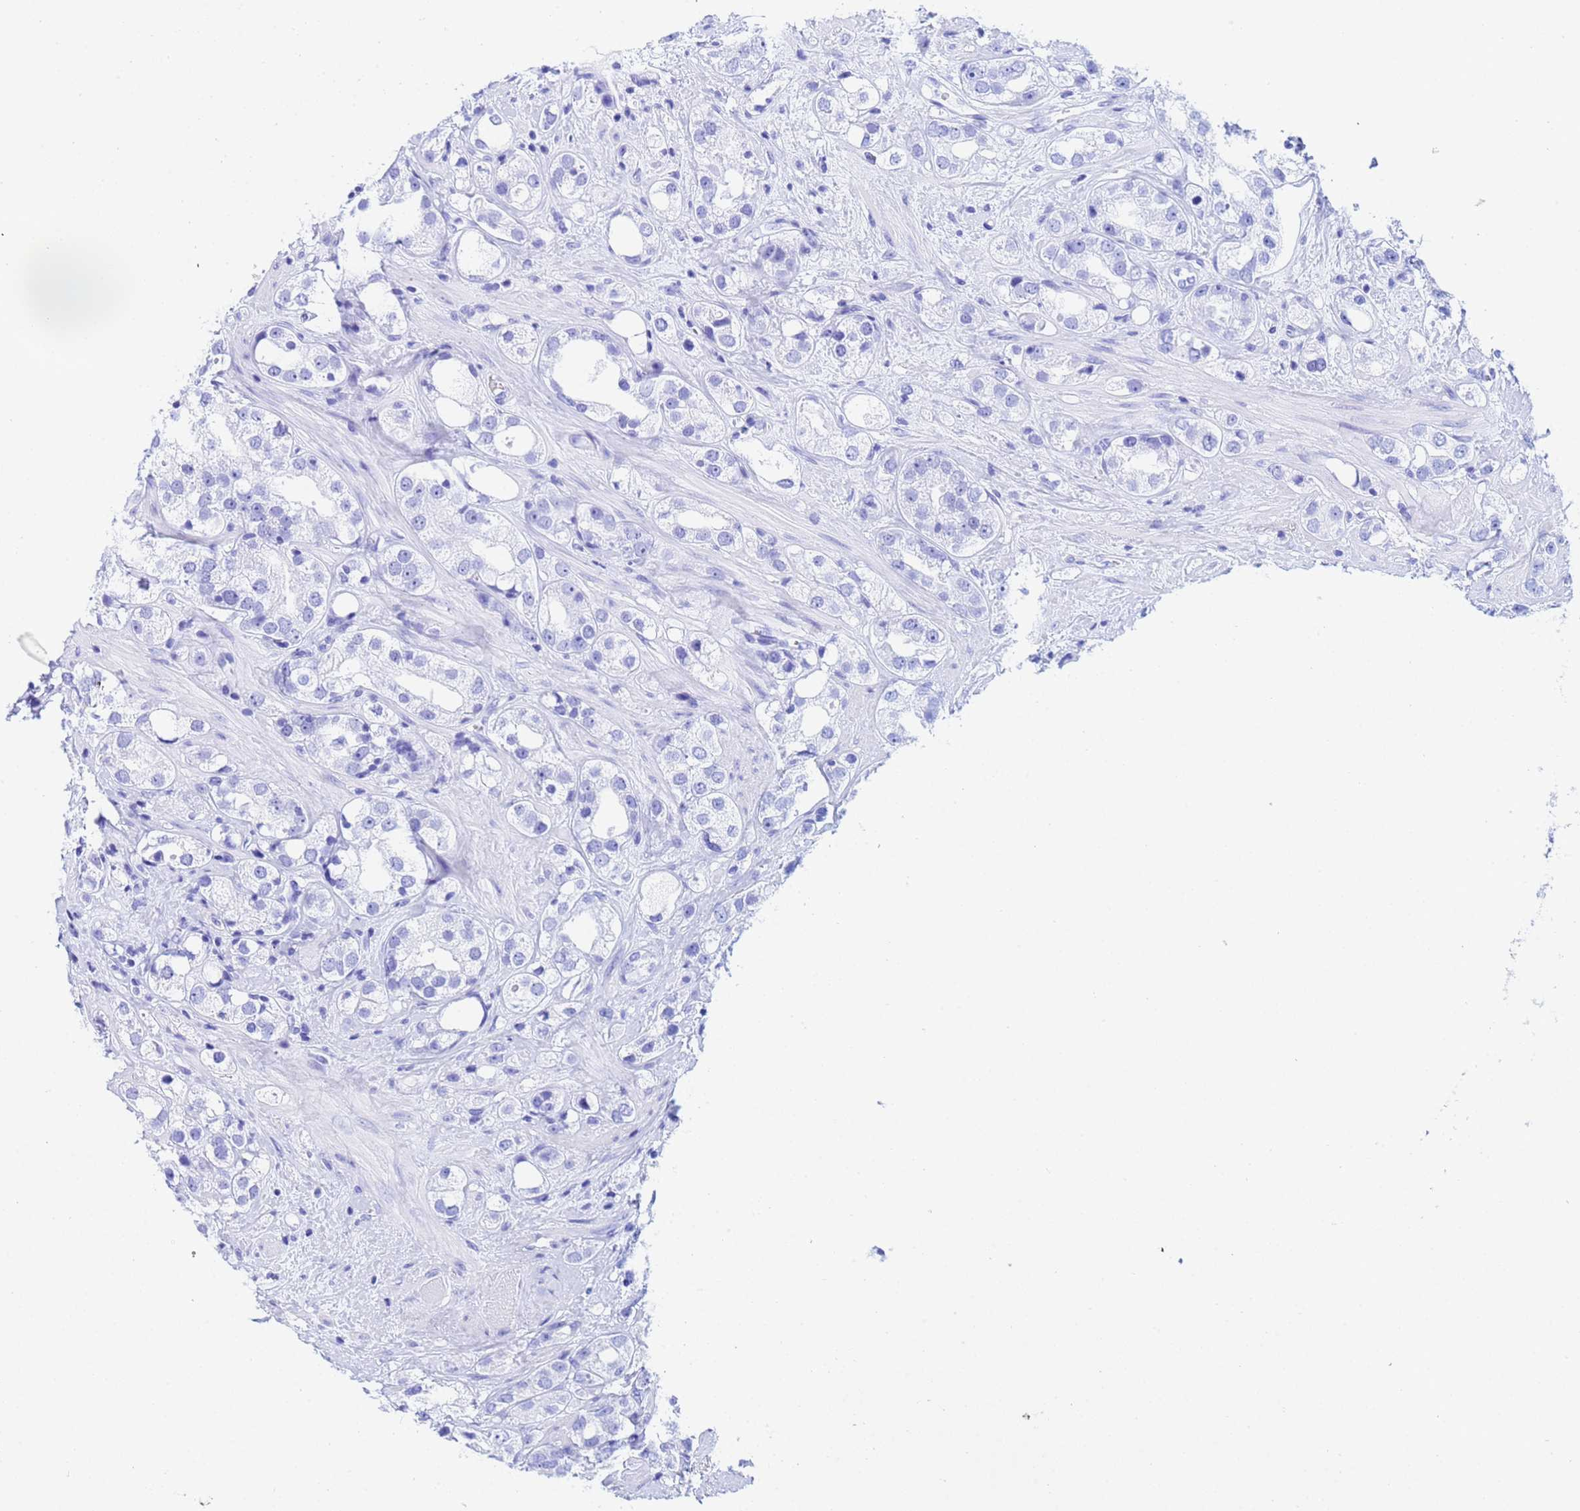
{"staining": {"intensity": "negative", "quantity": "none", "location": "none"}, "tissue": "prostate cancer", "cell_type": "Tumor cells", "image_type": "cancer", "snomed": [{"axis": "morphology", "description": "Adenocarcinoma, NOS"}, {"axis": "topography", "description": "Prostate"}], "caption": "The photomicrograph reveals no staining of tumor cells in prostate cancer (adenocarcinoma). (DAB (3,3'-diaminobenzidine) immunohistochemistry (IHC) with hematoxylin counter stain).", "gene": "TRIP6", "patient": {"sex": "male", "age": 79}}